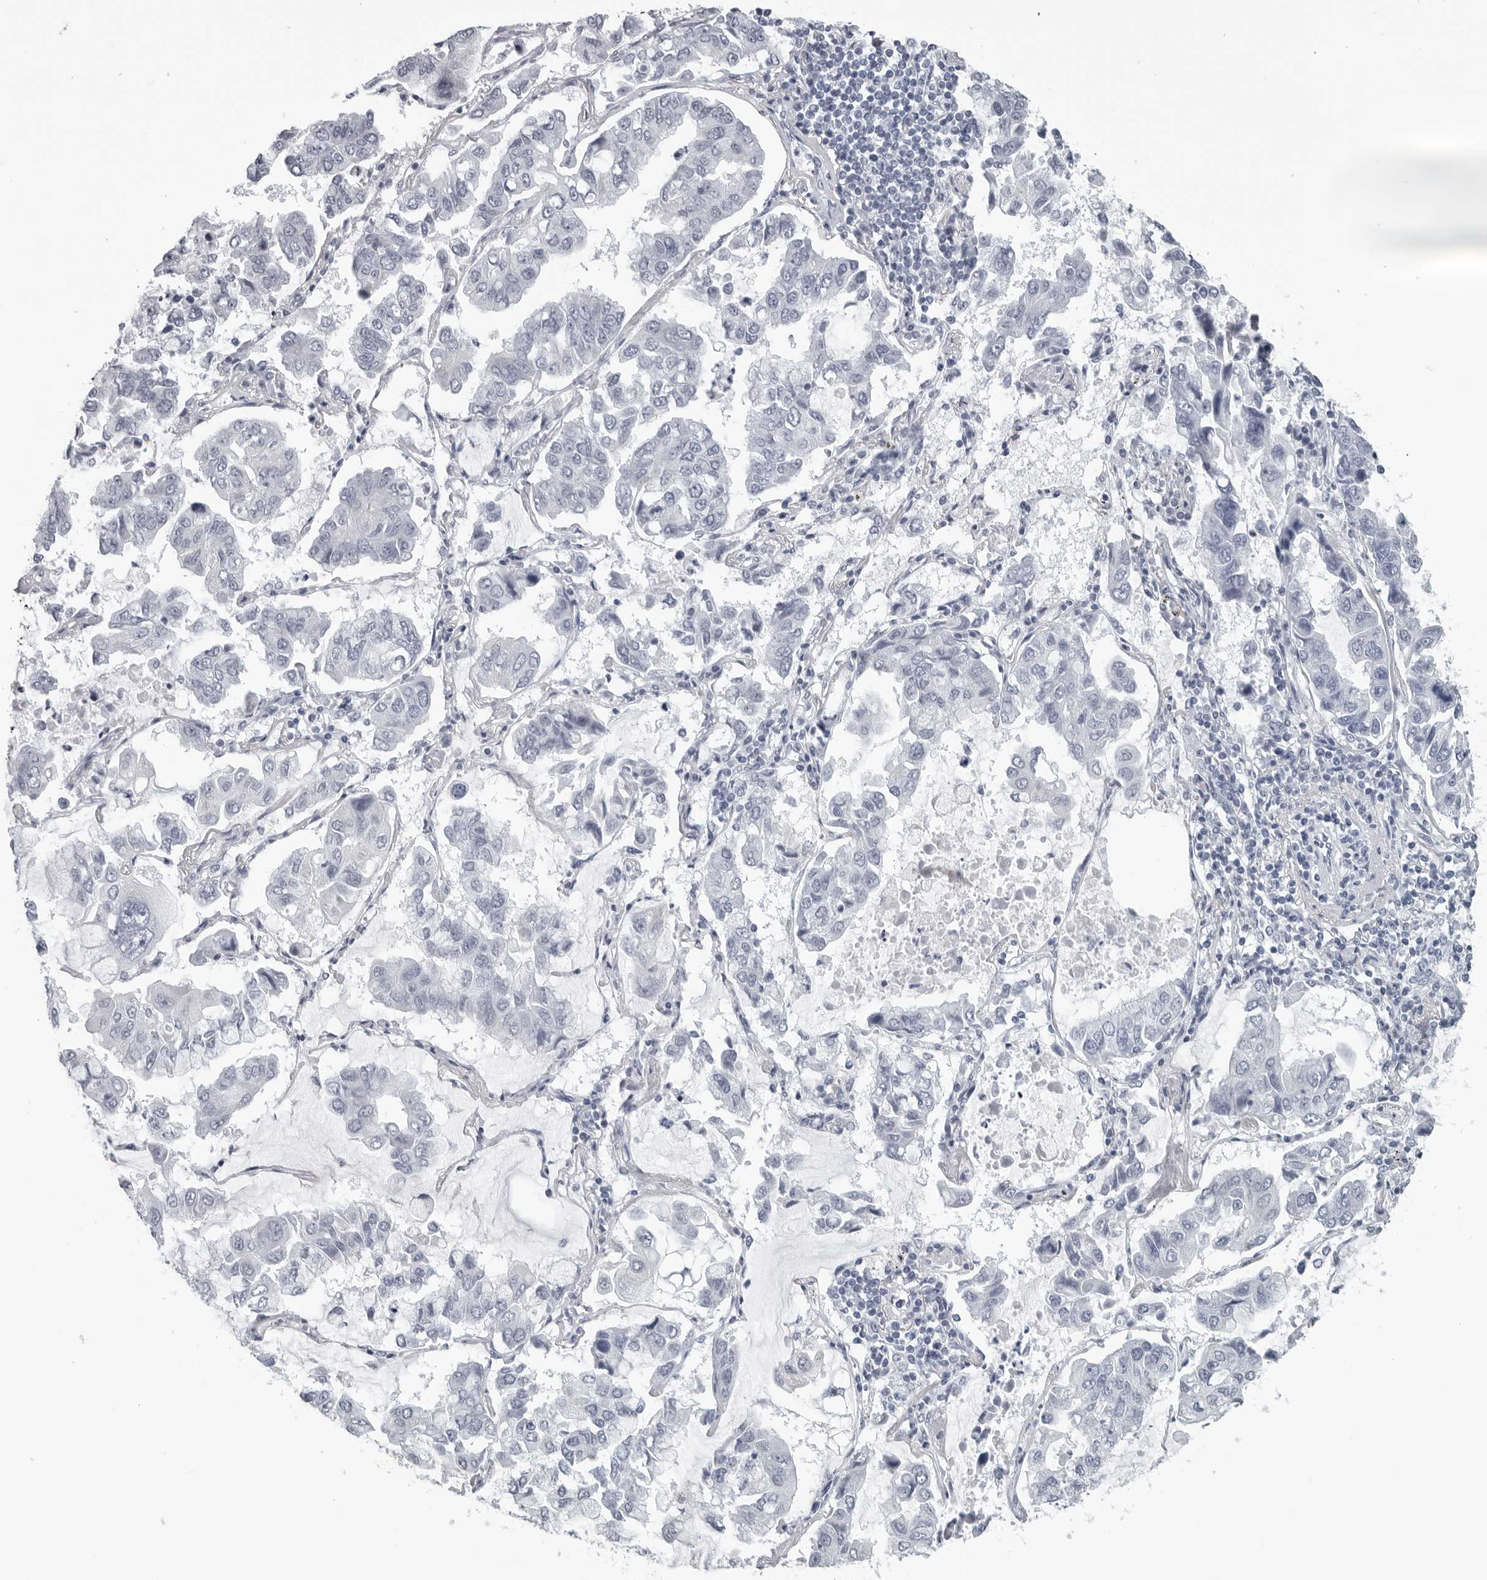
{"staining": {"intensity": "negative", "quantity": "none", "location": "none"}, "tissue": "lung cancer", "cell_type": "Tumor cells", "image_type": "cancer", "snomed": [{"axis": "morphology", "description": "Adenocarcinoma, NOS"}, {"axis": "topography", "description": "Lung"}], "caption": "Photomicrograph shows no significant protein staining in tumor cells of adenocarcinoma (lung). (DAB (3,3'-diaminobenzidine) IHC visualized using brightfield microscopy, high magnification).", "gene": "OPLAH", "patient": {"sex": "male", "age": 64}}